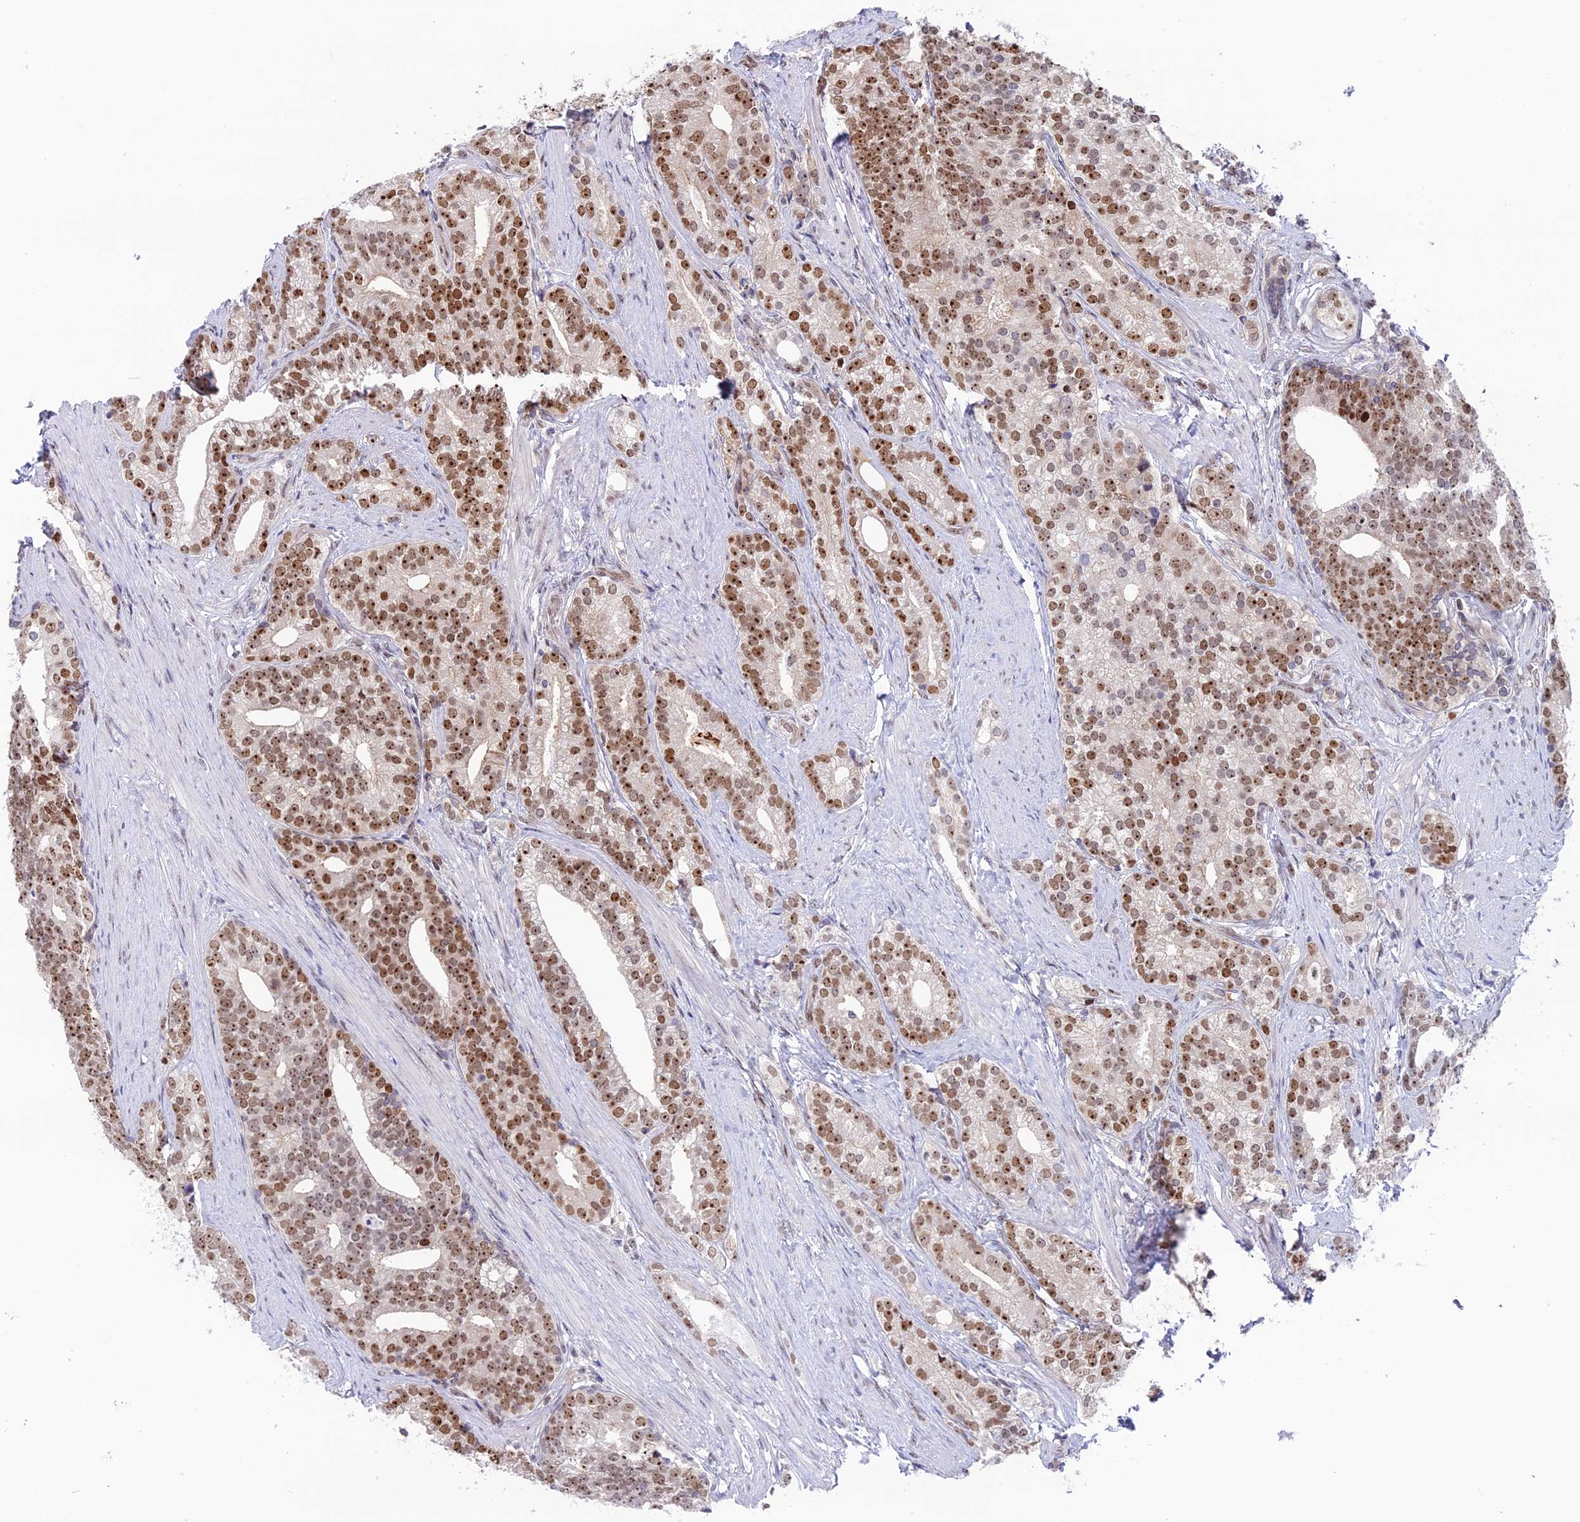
{"staining": {"intensity": "moderate", "quantity": ">75%", "location": "nuclear"}, "tissue": "prostate cancer", "cell_type": "Tumor cells", "image_type": "cancer", "snomed": [{"axis": "morphology", "description": "Adenocarcinoma, Low grade"}, {"axis": "topography", "description": "Prostate"}], "caption": "Immunohistochemistry (IHC) of human adenocarcinoma (low-grade) (prostate) shows medium levels of moderate nuclear expression in about >75% of tumor cells.", "gene": "CCDC86", "patient": {"sex": "male", "age": 71}}